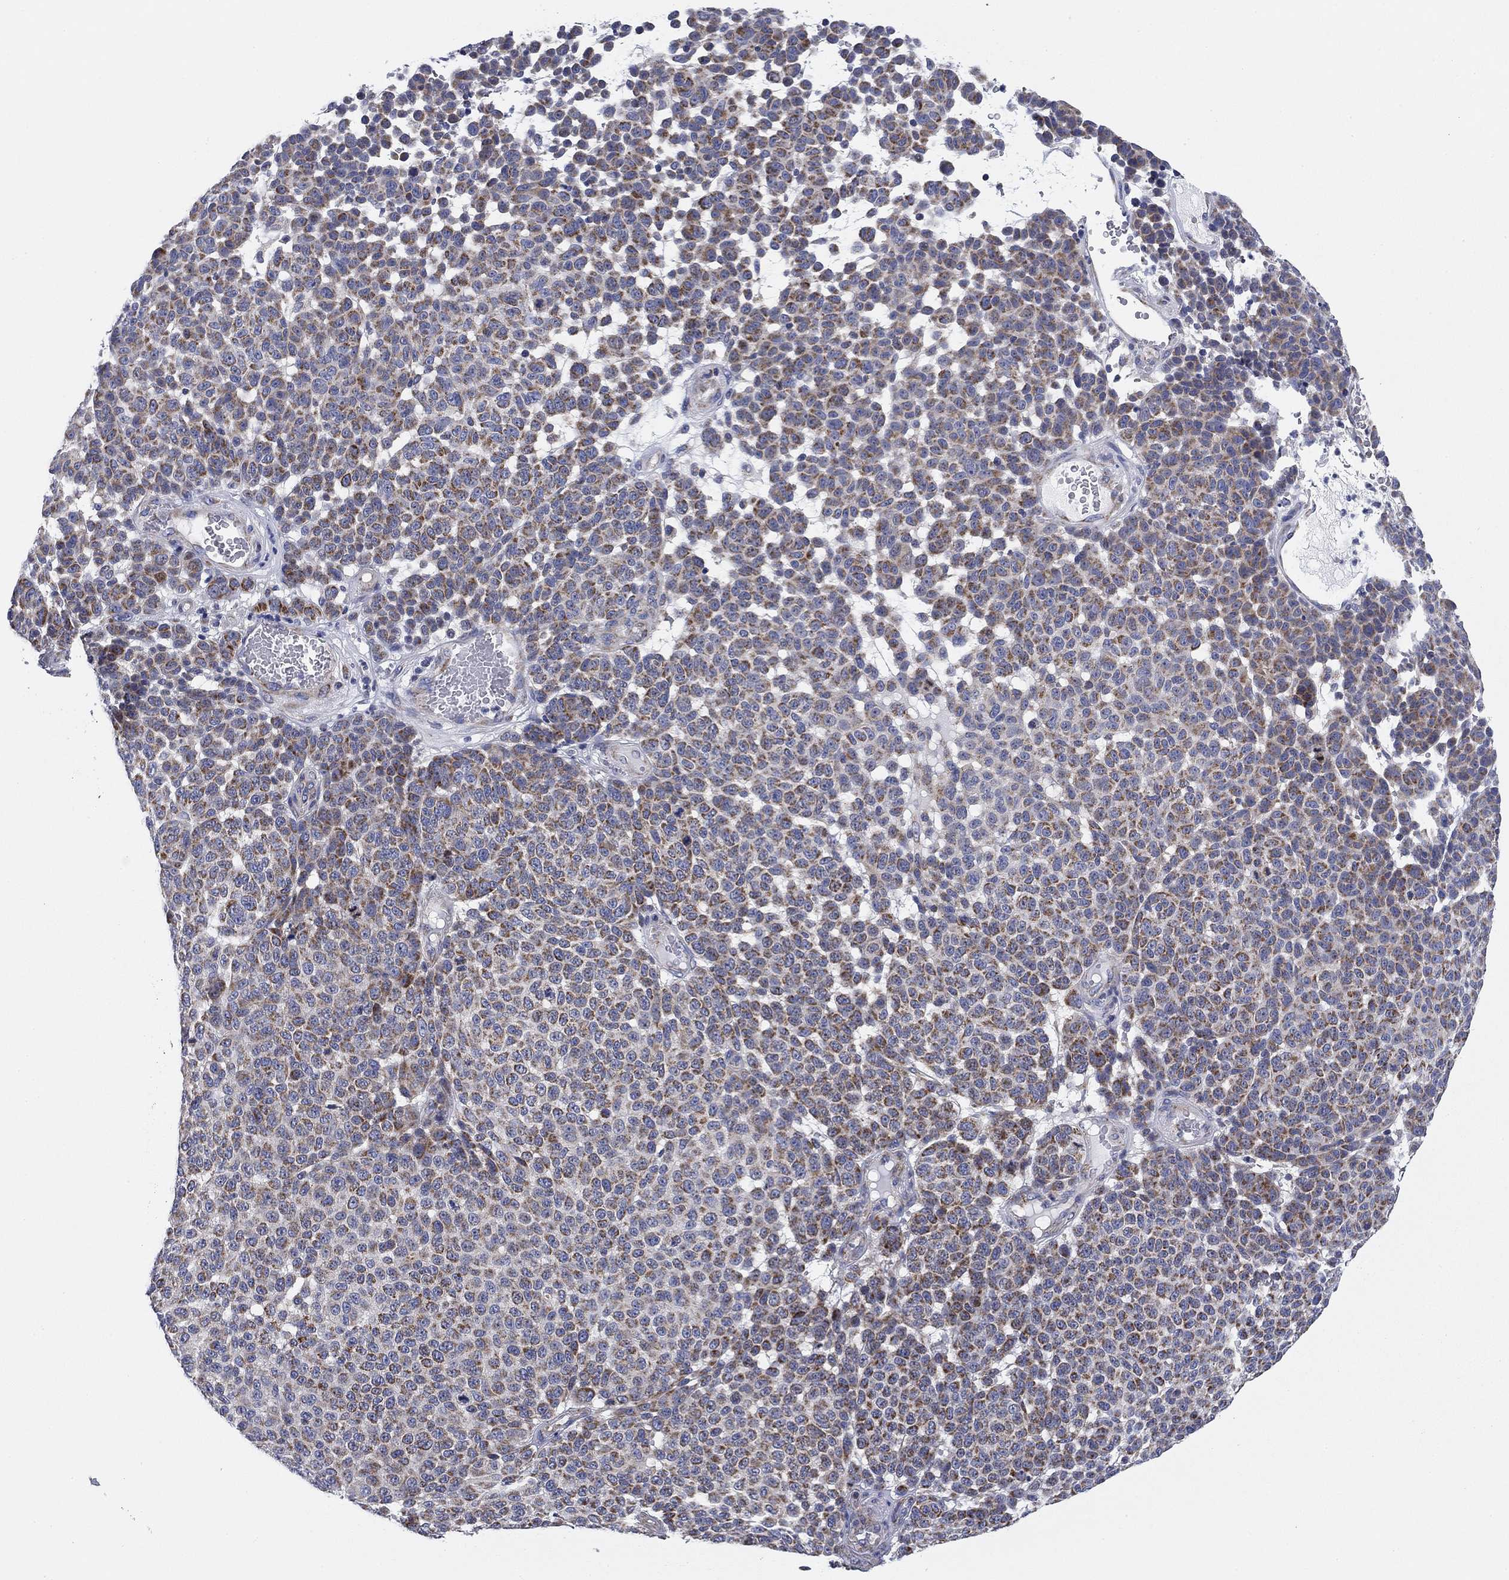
{"staining": {"intensity": "strong", "quantity": "25%-75%", "location": "cytoplasmic/membranous"}, "tissue": "melanoma", "cell_type": "Tumor cells", "image_type": "cancer", "snomed": [{"axis": "morphology", "description": "Malignant melanoma, NOS"}, {"axis": "topography", "description": "Skin"}], "caption": "Strong cytoplasmic/membranous positivity for a protein is present in about 25%-75% of tumor cells of malignant melanoma using IHC.", "gene": "NACAD", "patient": {"sex": "male", "age": 59}}